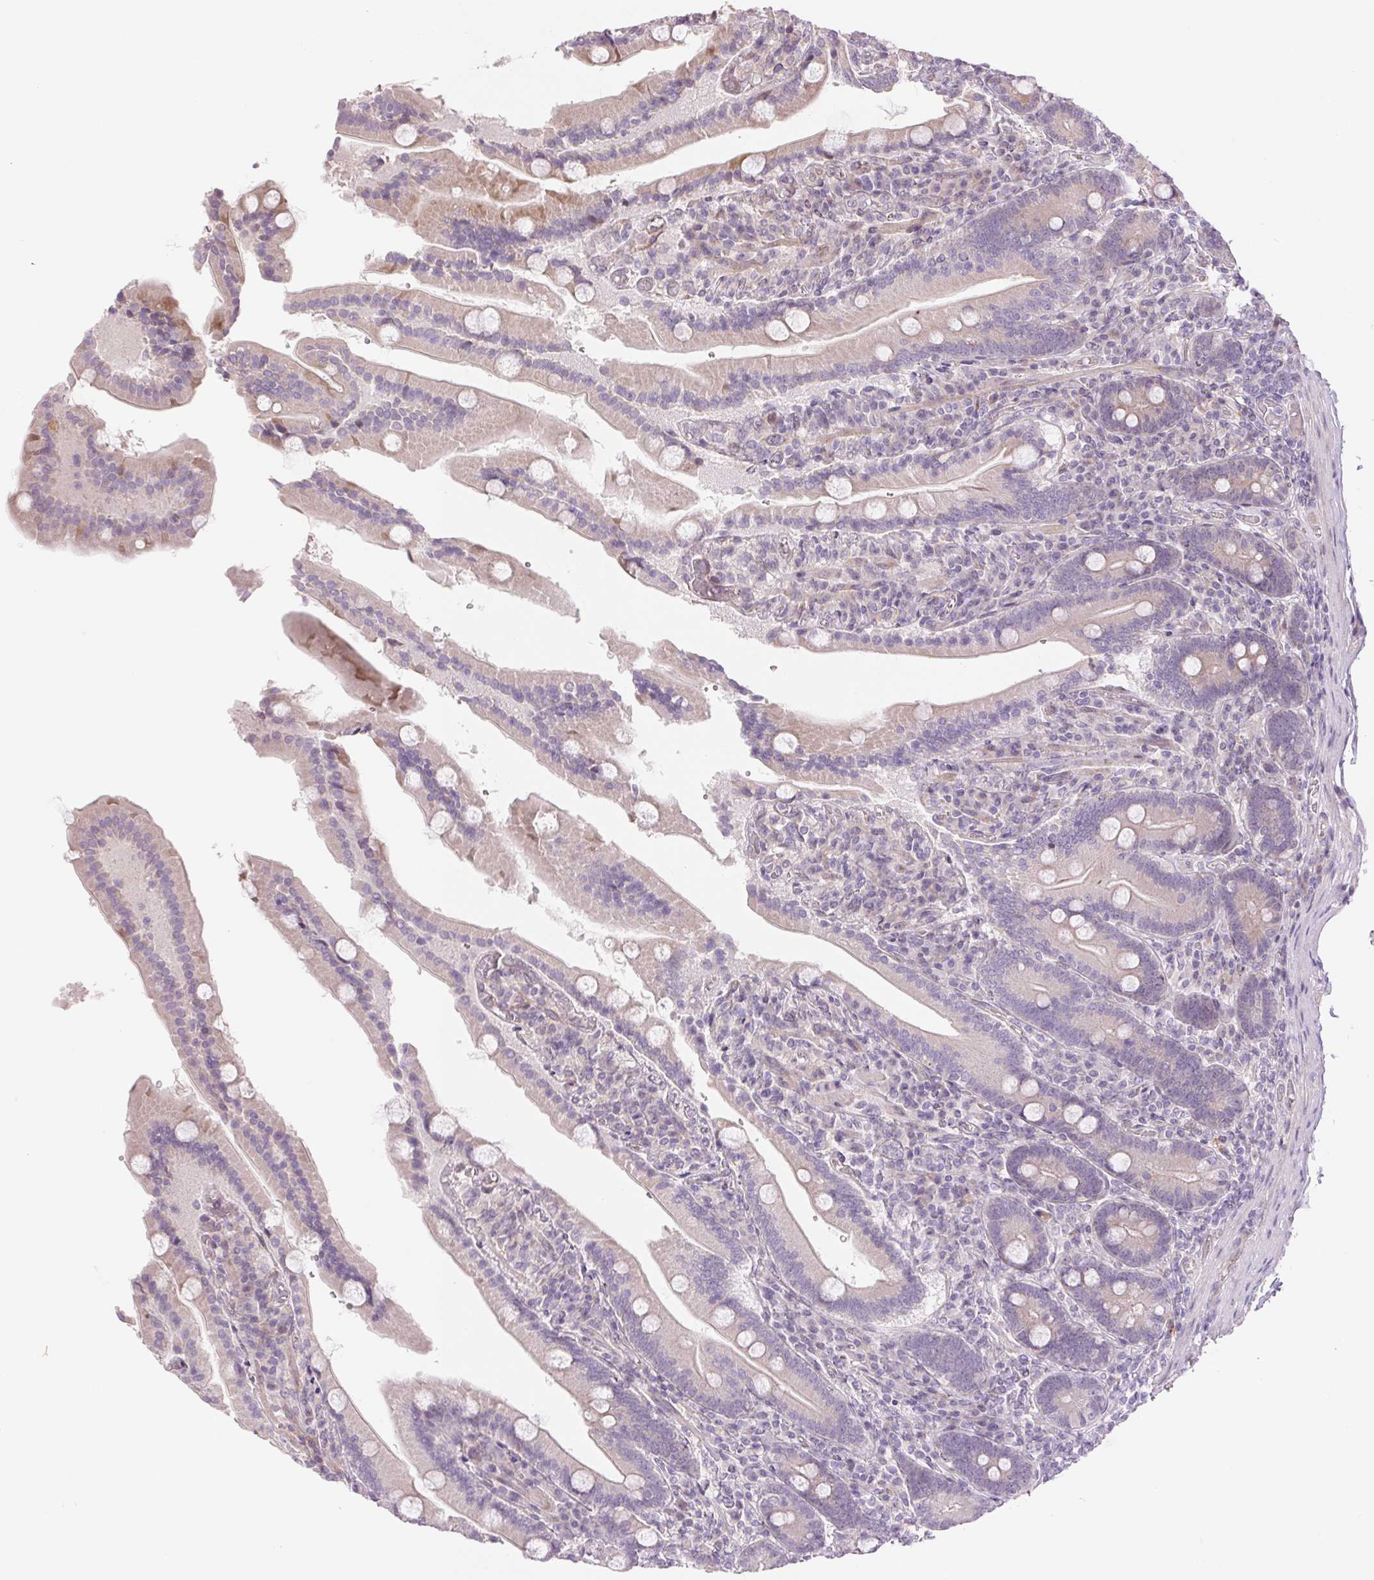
{"staining": {"intensity": "moderate", "quantity": "<25%", "location": "cytoplasmic/membranous"}, "tissue": "duodenum", "cell_type": "Glandular cells", "image_type": "normal", "snomed": [{"axis": "morphology", "description": "Normal tissue, NOS"}, {"axis": "topography", "description": "Duodenum"}], "caption": "Duodenum stained with immunohistochemistry shows moderate cytoplasmic/membranous staining in approximately <25% of glandular cells.", "gene": "METTL17", "patient": {"sex": "female", "age": 62}}